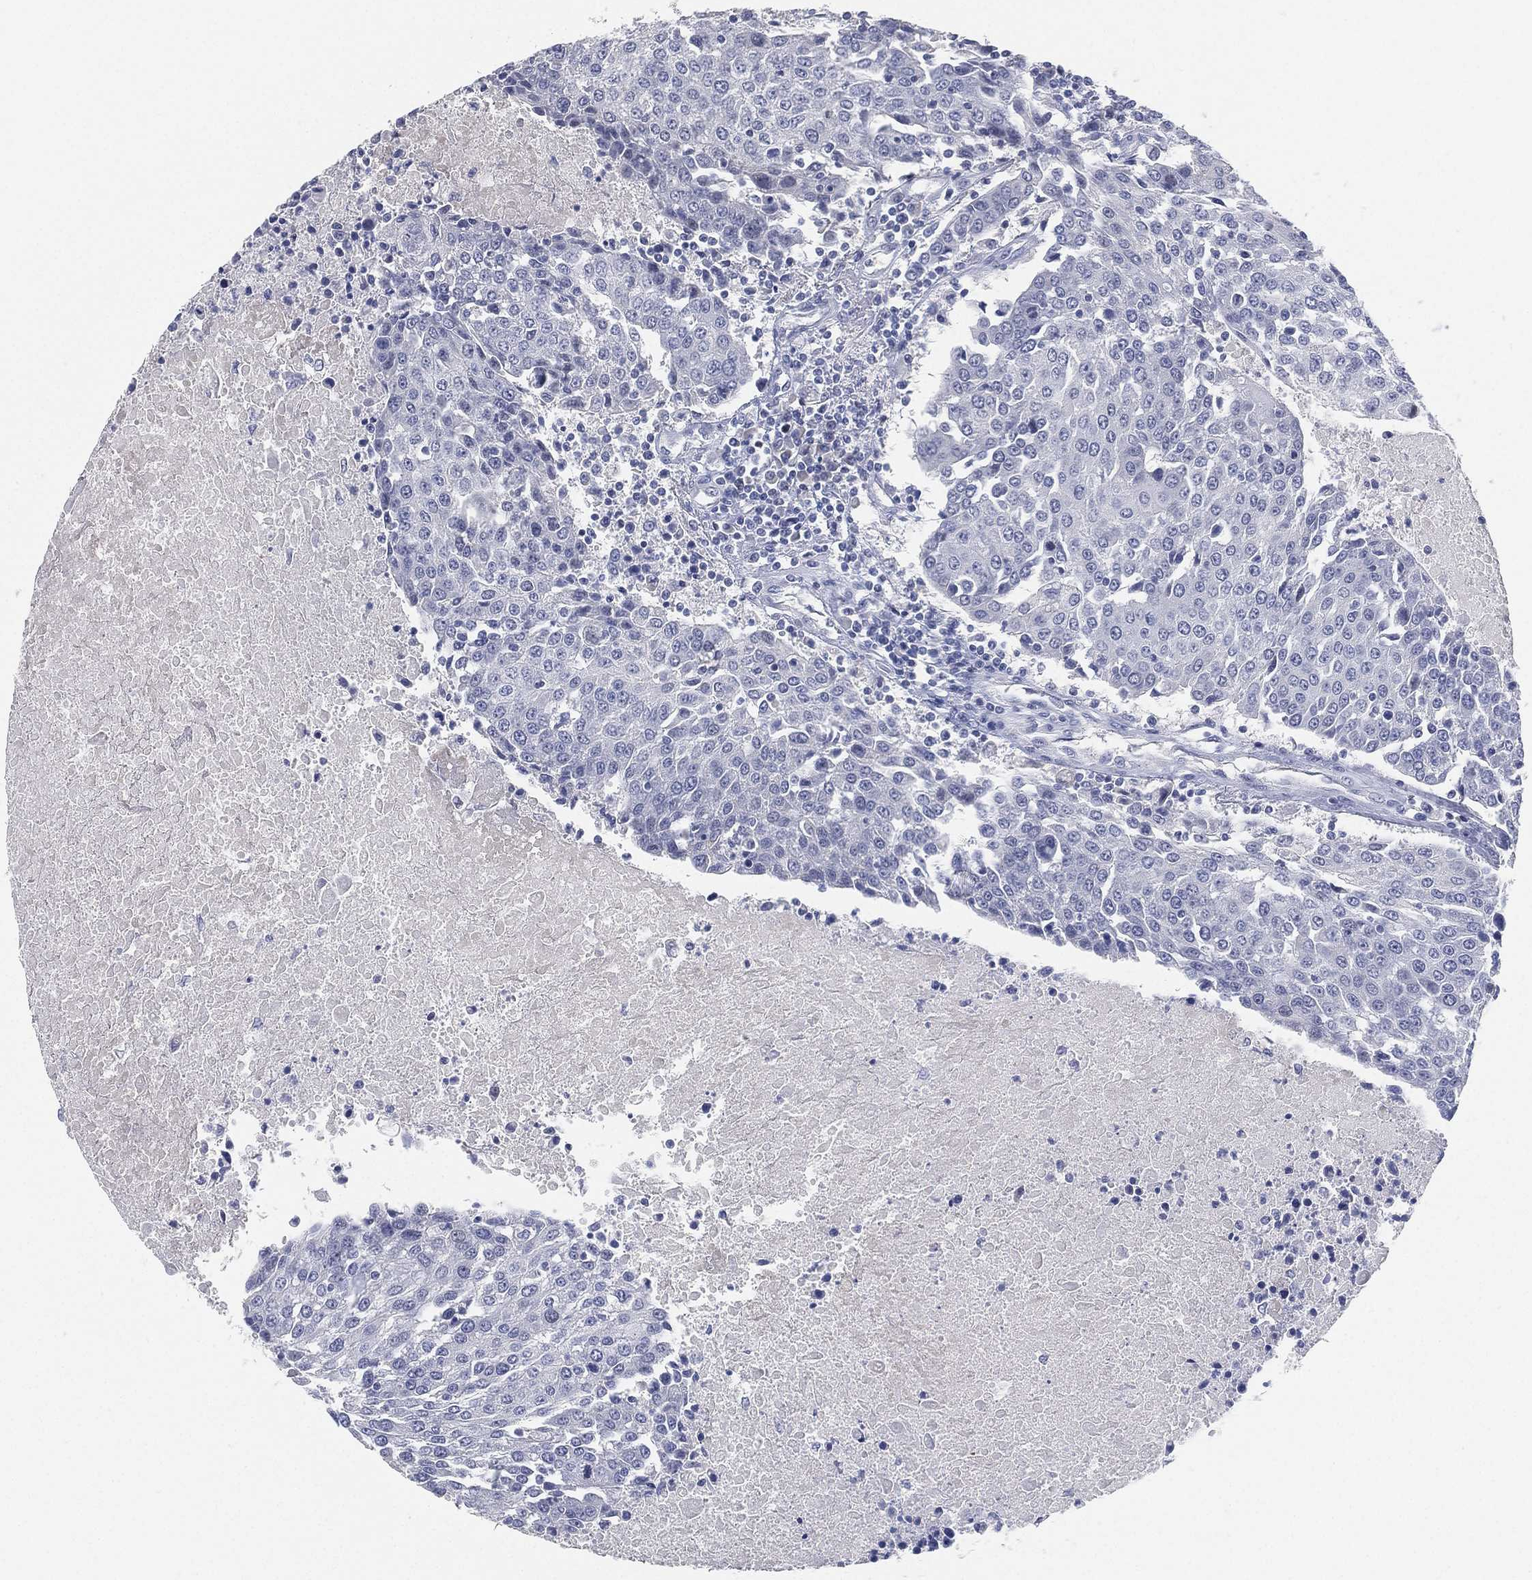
{"staining": {"intensity": "negative", "quantity": "none", "location": "none"}, "tissue": "urothelial cancer", "cell_type": "Tumor cells", "image_type": "cancer", "snomed": [{"axis": "morphology", "description": "Urothelial carcinoma, High grade"}, {"axis": "topography", "description": "Urinary bladder"}], "caption": "IHC histopathology image of neoplastic tissue: human high-grade urothelial carcinoma stained with DAB (3,3'-diaminobenzidine) exhibits no significant protein positivity in tumor cells.", "gene": "FAM187B", "patient": {"sex": "female", "age": 85}}